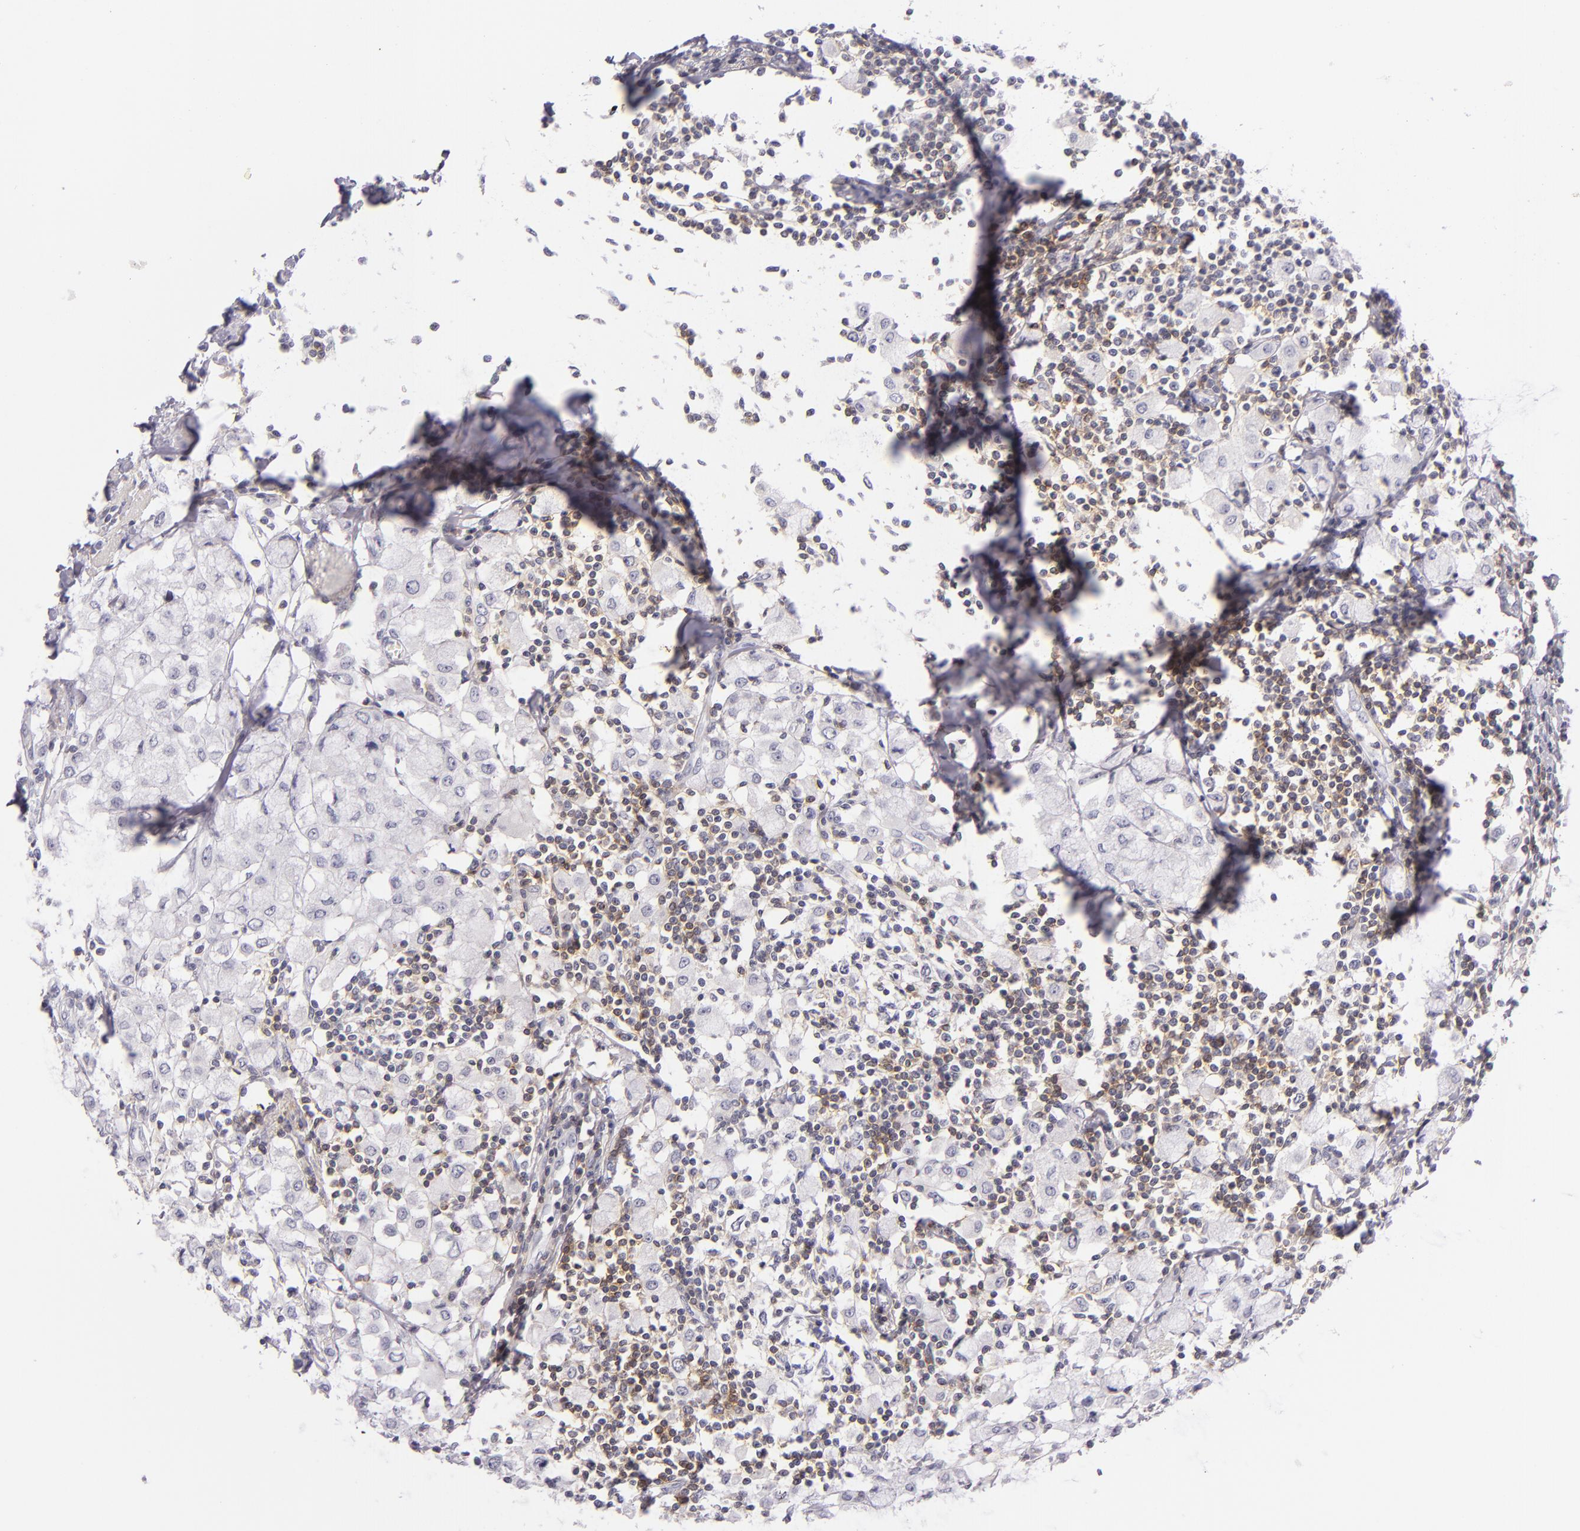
{"staining": {"intensity": "negative", "quantity": "none", "location": "none"}, "tissue": "breast cancer", "cell_type": "Tumor cells", "image_type": "cancer", "snomed": [{"axis": "morphology", "description": "Lobular carcinoma"}, {"axis": "topography", "description": "Breast"}], "caption": "Human breast lobular carcinoma stained for a protein using immunohistochemistry (IHC) exhibits no expression in tumor cells.", "gene": "CD48", "patient": {"sex": "female", "age": 85}}